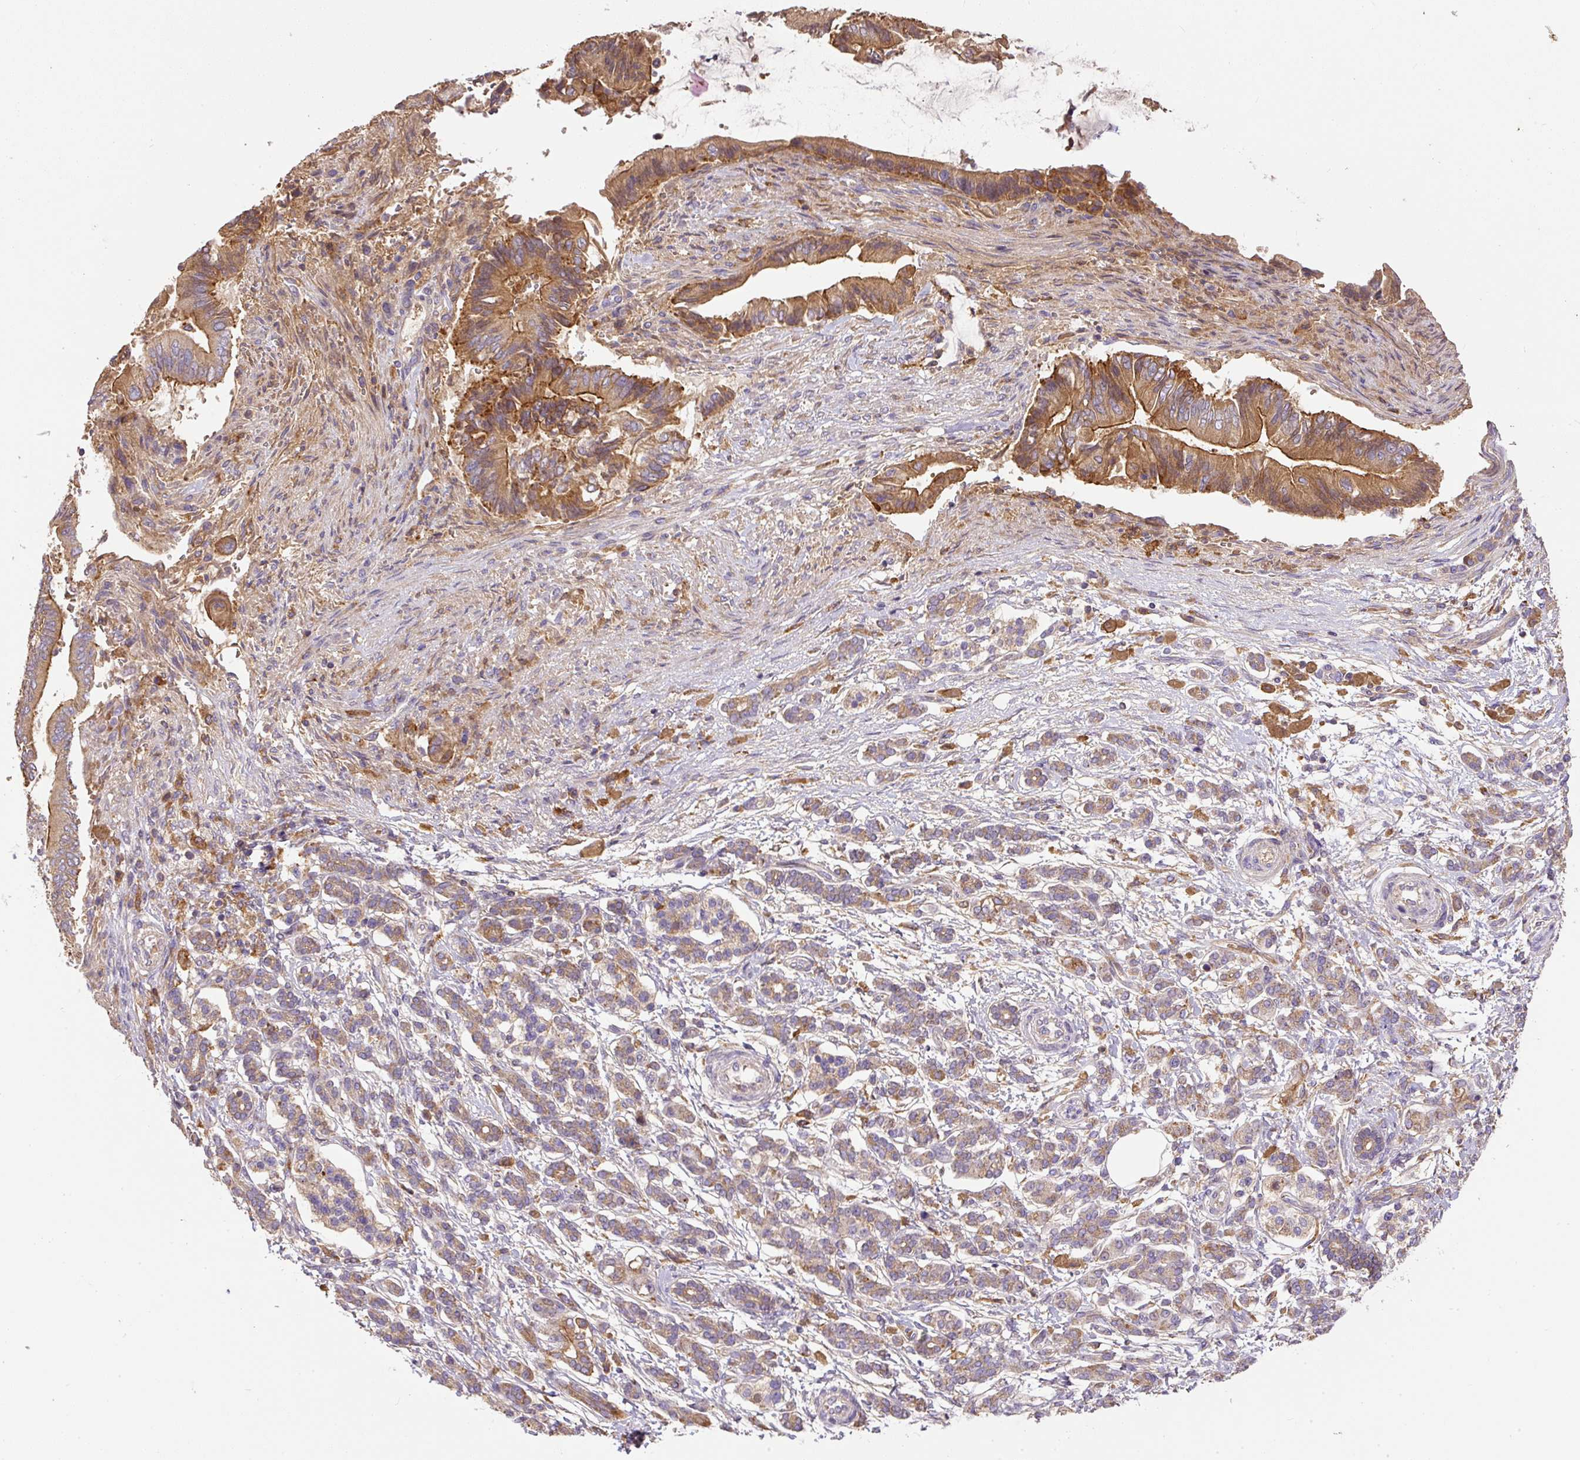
{"staining": {"intensity": "moderate", "quantity": ">75%", "location": "cytoplasmic/membranous"}, "tissue": "pancreatic cancer", "cell_type": "Tumor cells", "image_type": "cancer", "snomed": [{"axis": "morphology", "description": "Adenocarcinoma, NOS"}, {"axis": "topography", "description": "Pancreas"}], "caption": "Immunohistochemical staining of human pancreatic adenocarcinoma reveals moderate cytoplasmic/membranous protein positivity in approximately >75% of tumor cells.", "gene": "DAPK1", "patient": {"sex": "male", "age": 68}}